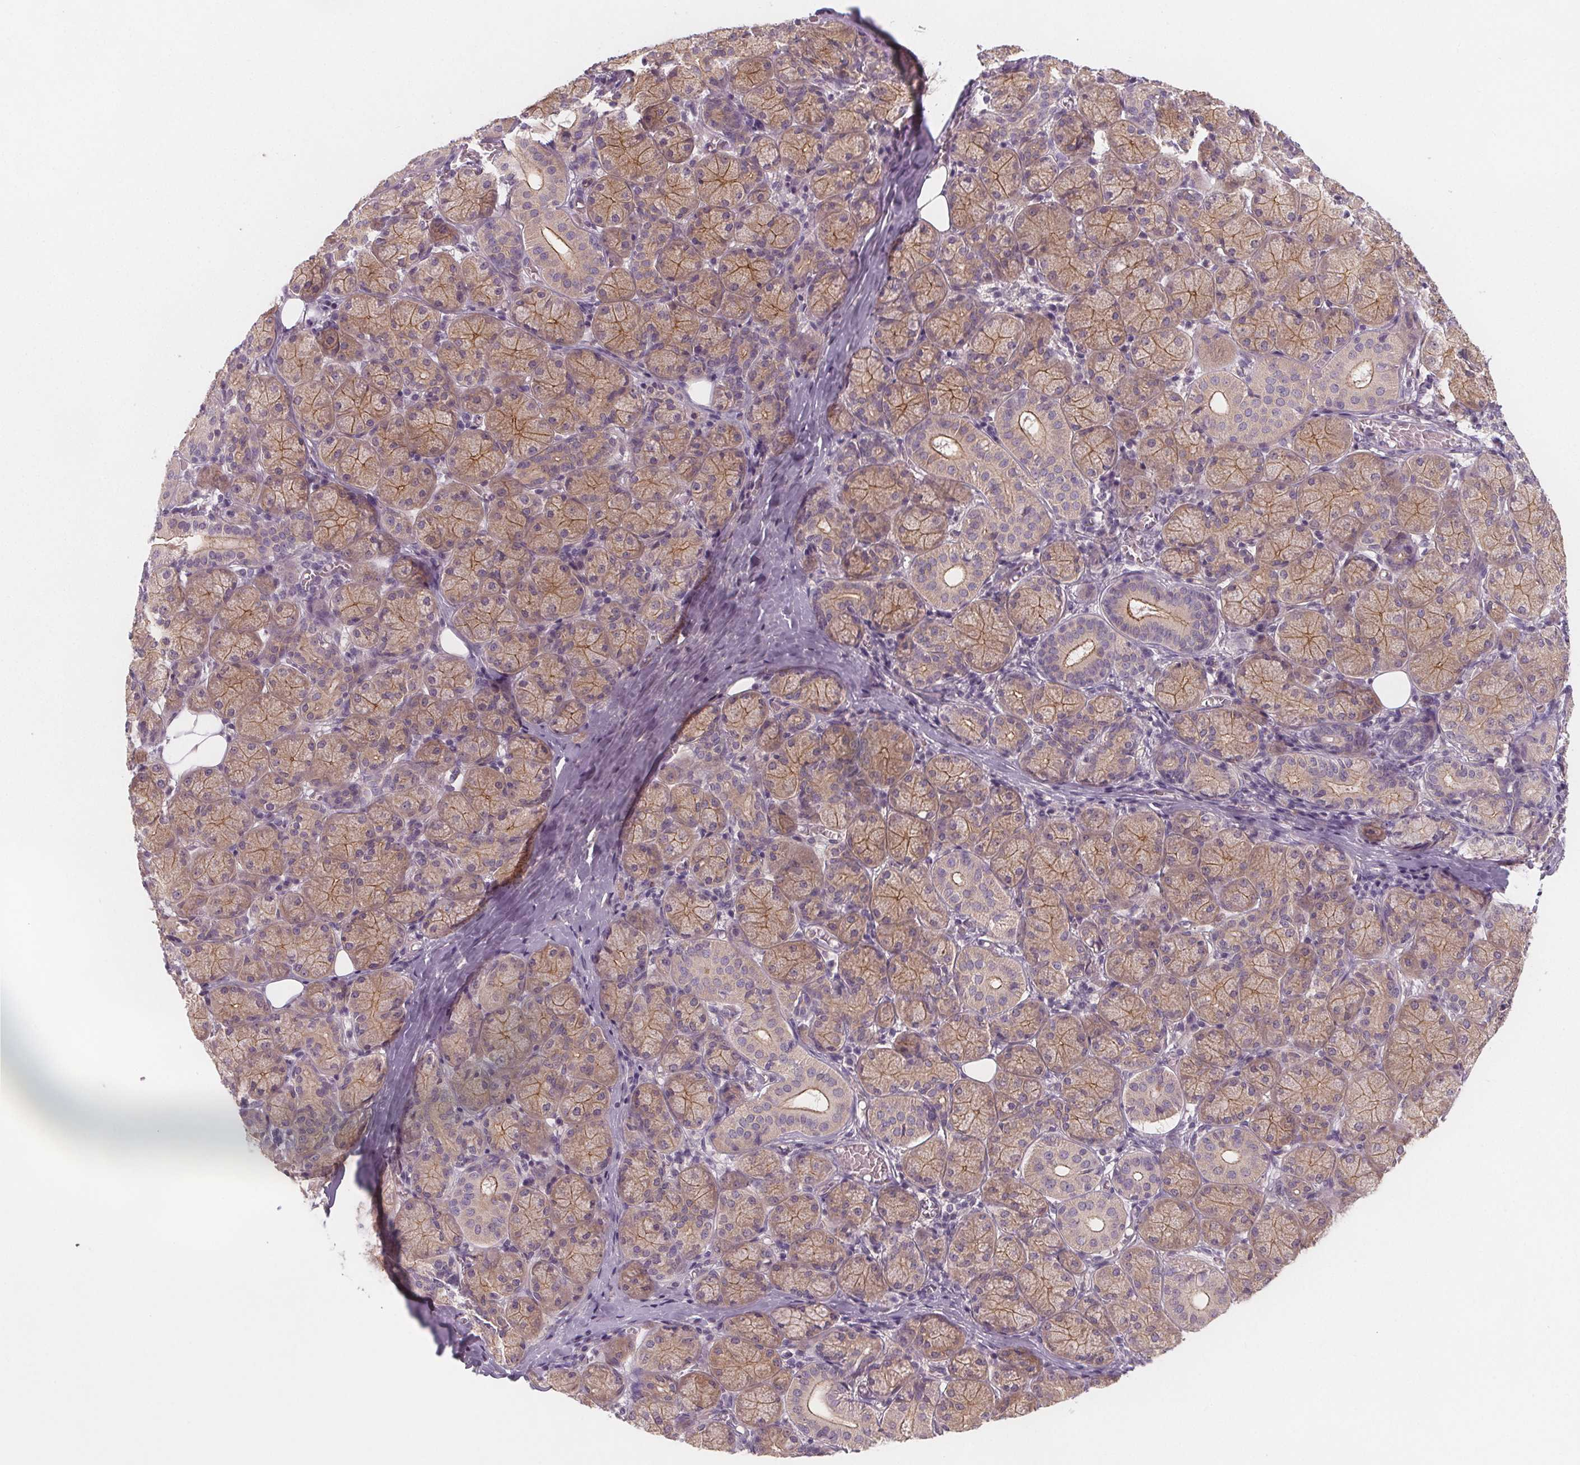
{"staining": {"intensity": "moderate", "quantity": "25%-75%", "location": "cytoplasmic/membranous"}, "tissue": "salivary gland", "cell_type": "Glandular cells", "image_type": "normal", "snomed": [{"axis": "morphology", "description": "Normal tissue, NOS"}, {"axis": "topography", "description": "Salivary gland"}, {"axis": "topography", "description": "Peripheral nerve tissue"}], "caption": "Immunohistochemical staining of benign salivary gland reveals 25%-75% levels of moderate cytoplasmic/membranous protein positivity in about 25%-75% of glandular cells.", "gene": "VNN1", "patient": {"sex": "female", "age": 24}}